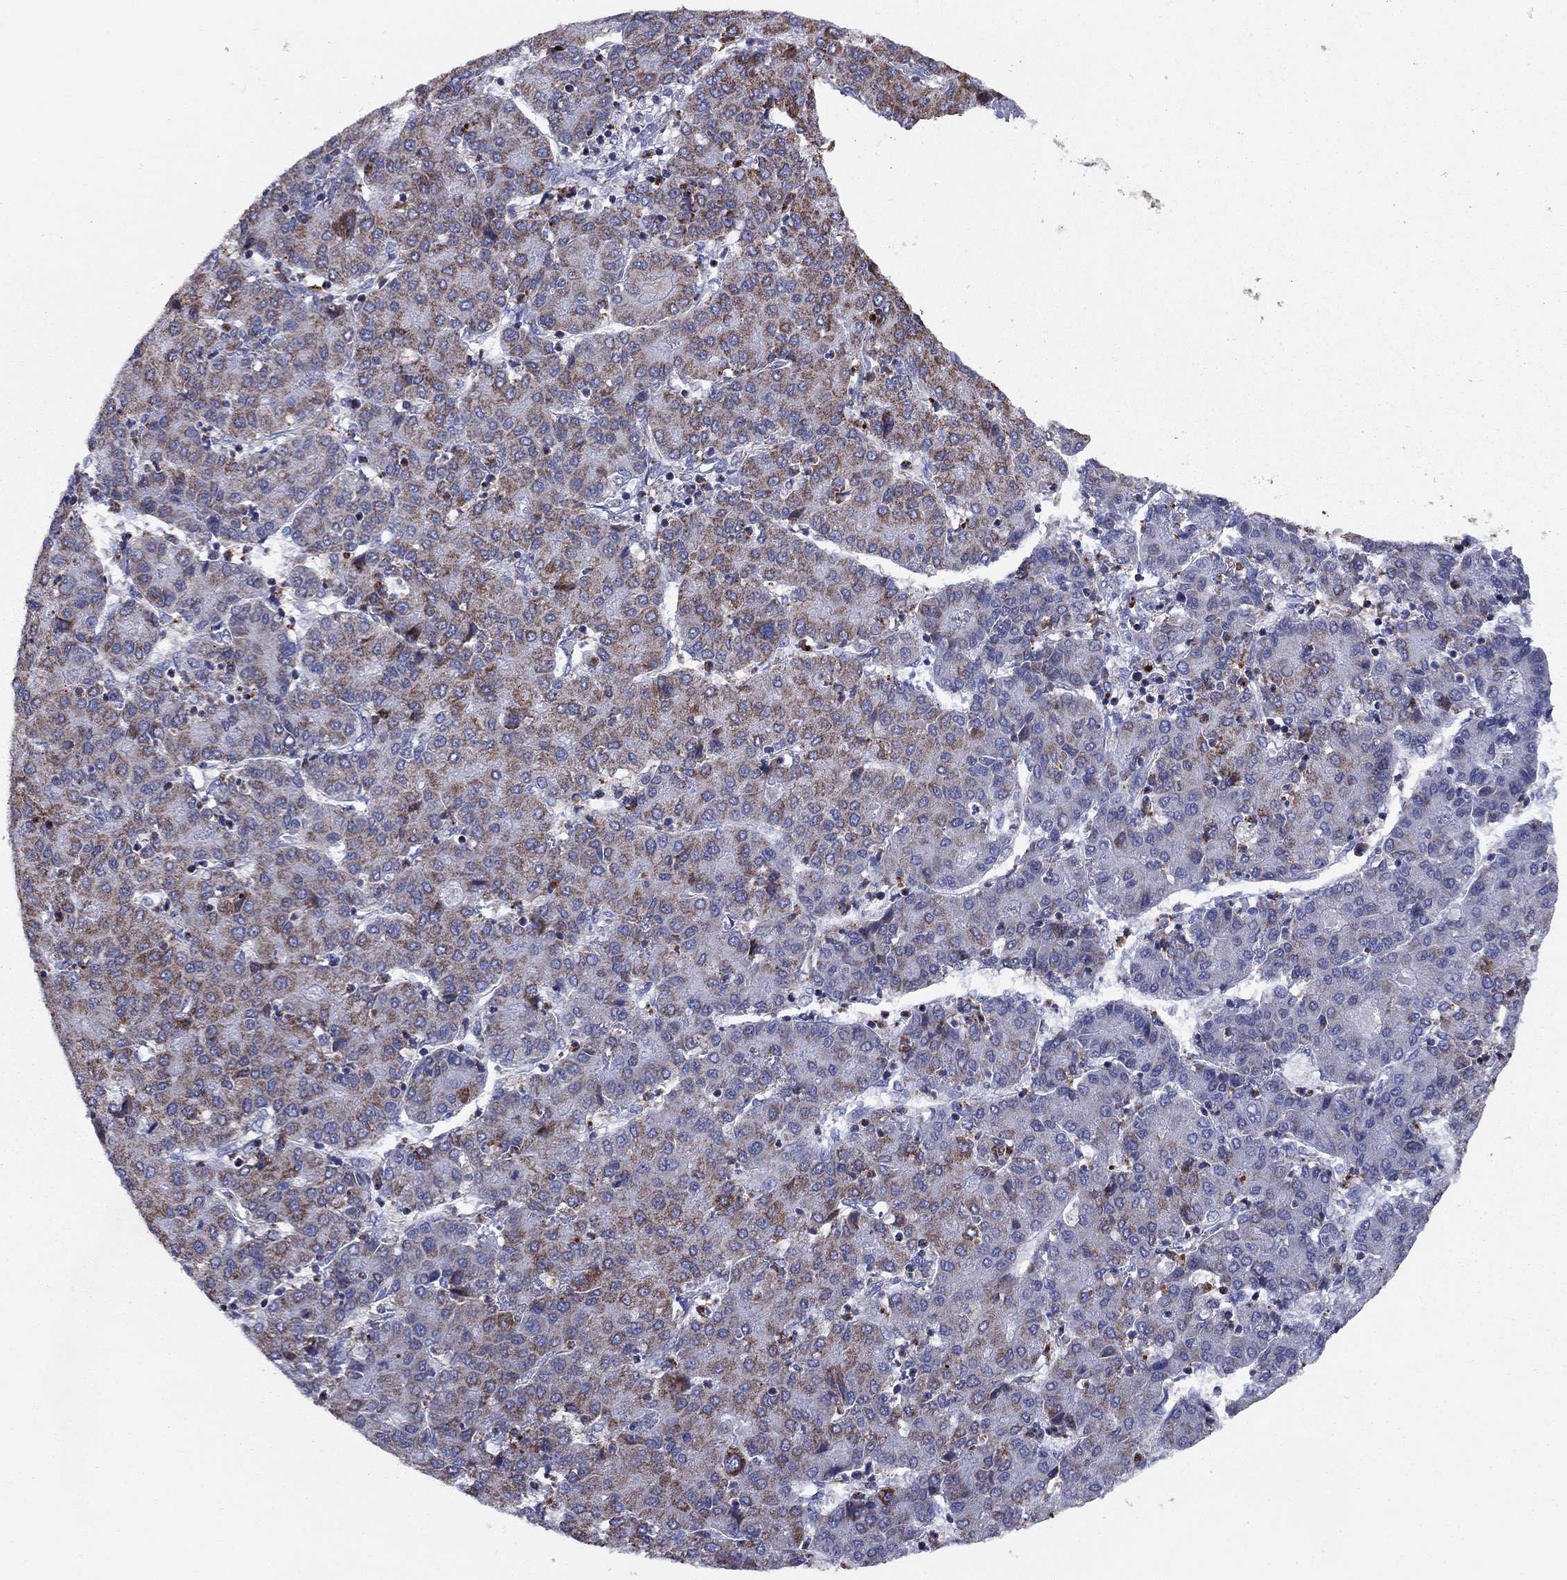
{"staining": {"intensity": "moderate", "quantity": "25%-75%", "location": "cytoplasmic/membranous"}, "tissue": "liver cancer", "cell_type": "Tumor cells", "image_type": "cancer", "snomed": [{"axis": "morphology", "description": "Carcinoma, Hepatocellular, NOS"}, {"axis": "topography", "description": "Liver"}], "caption": "DAB (3,3'-diaminobenzidine) immunohistochemical staining of human liver cancer (hepatocellular carcinoma) exhibits moderate cytoplasmic/membranous protein expression in about 25%-75% of tumor cells.", "gene": "NDUFA4L2", "patient": {"sex": "male", "age": 65}}